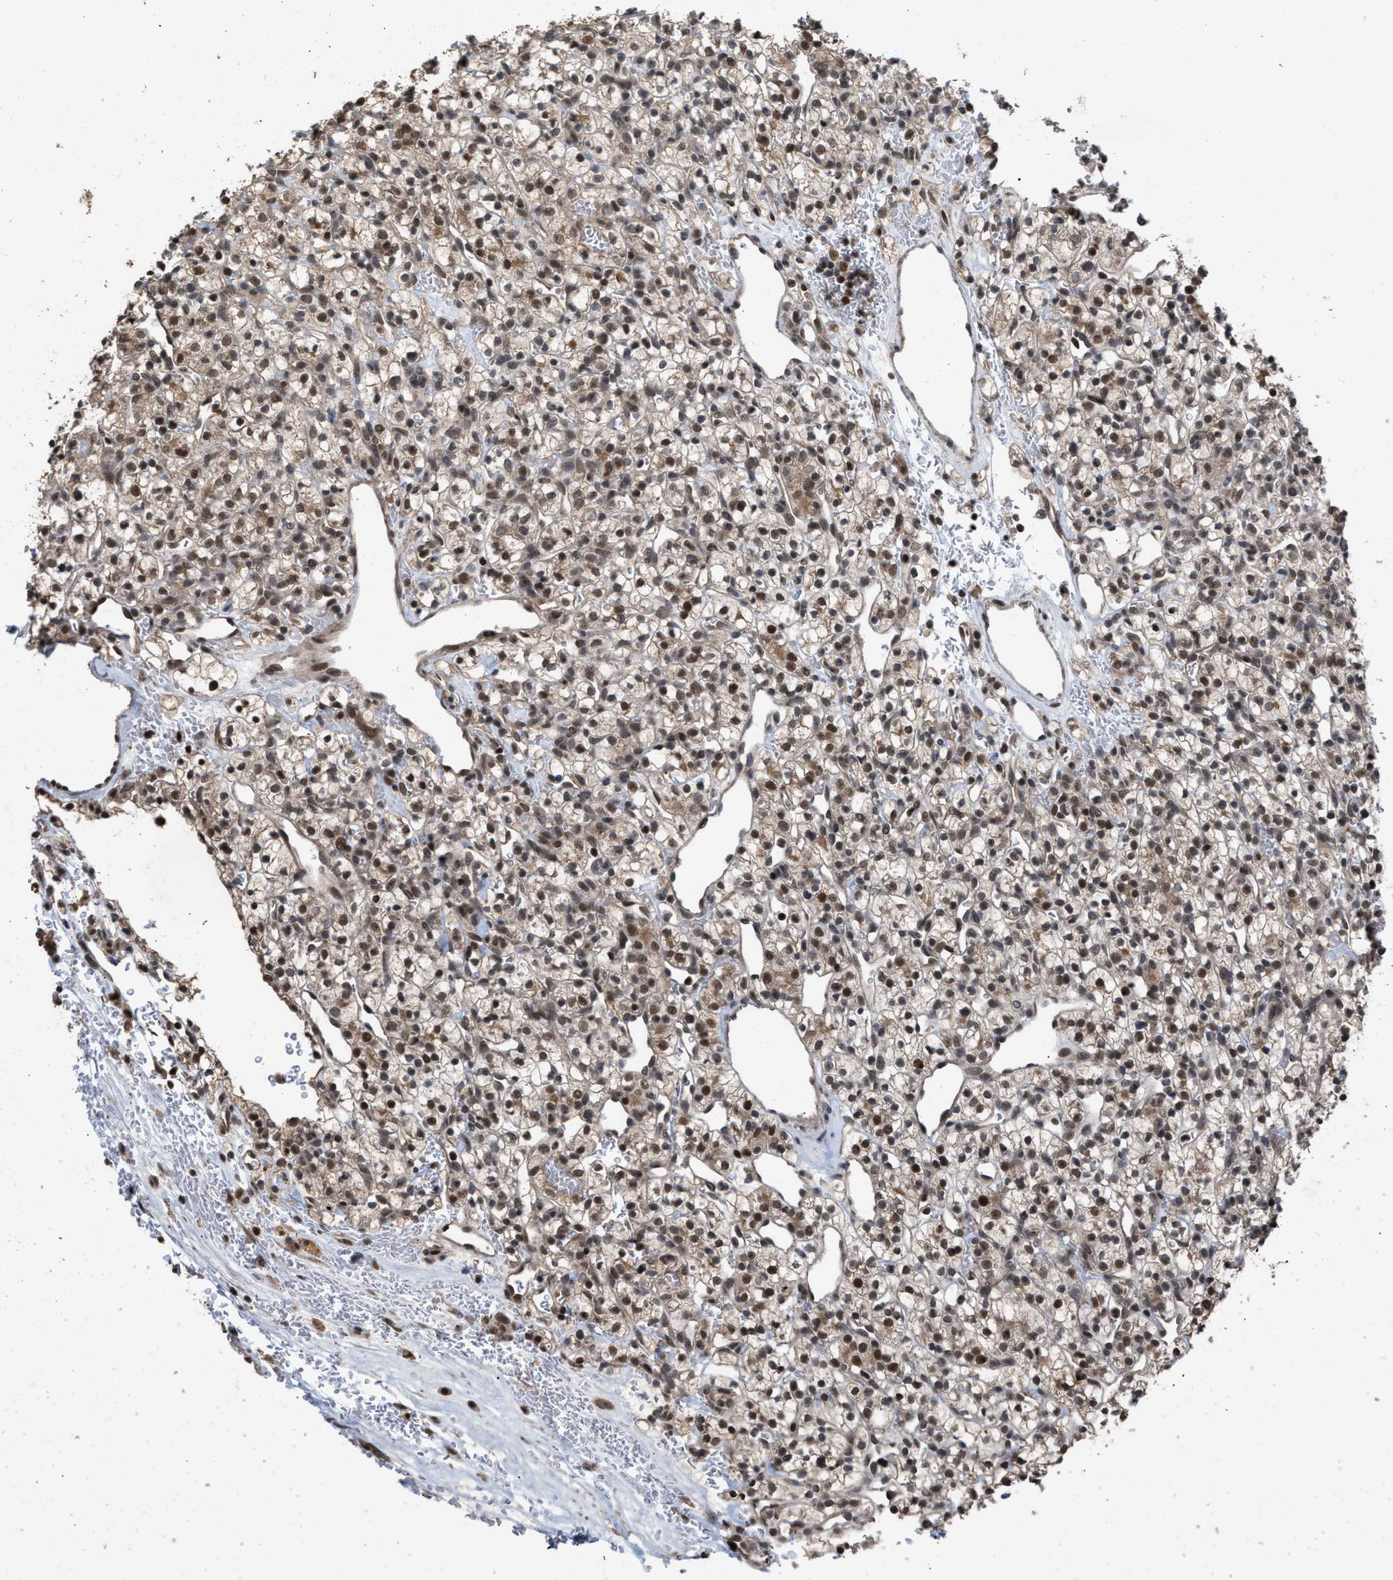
{"staining": {"intensity": "moderate", "quantity": ">75%", "location": "cytoplasmic/membranous,nuclear"}, "tissue": "renal cancer", "cell_type": "Tumor cells", "image_type": "cancer", "snomed": [{"axis": "morphology", "description": "Adenocarcinoma, NOS"}, {"axis": "topography", "description": "Kidney"}], "caption": "IHC of human renal adenocarcinoma reveals medium levels of moderate cytoplasmic/membranous and nuclear expression in approximately >75% of tumor cells.", "gene": "C9orf78", "patient": {"sex": "female", "age": 57}}